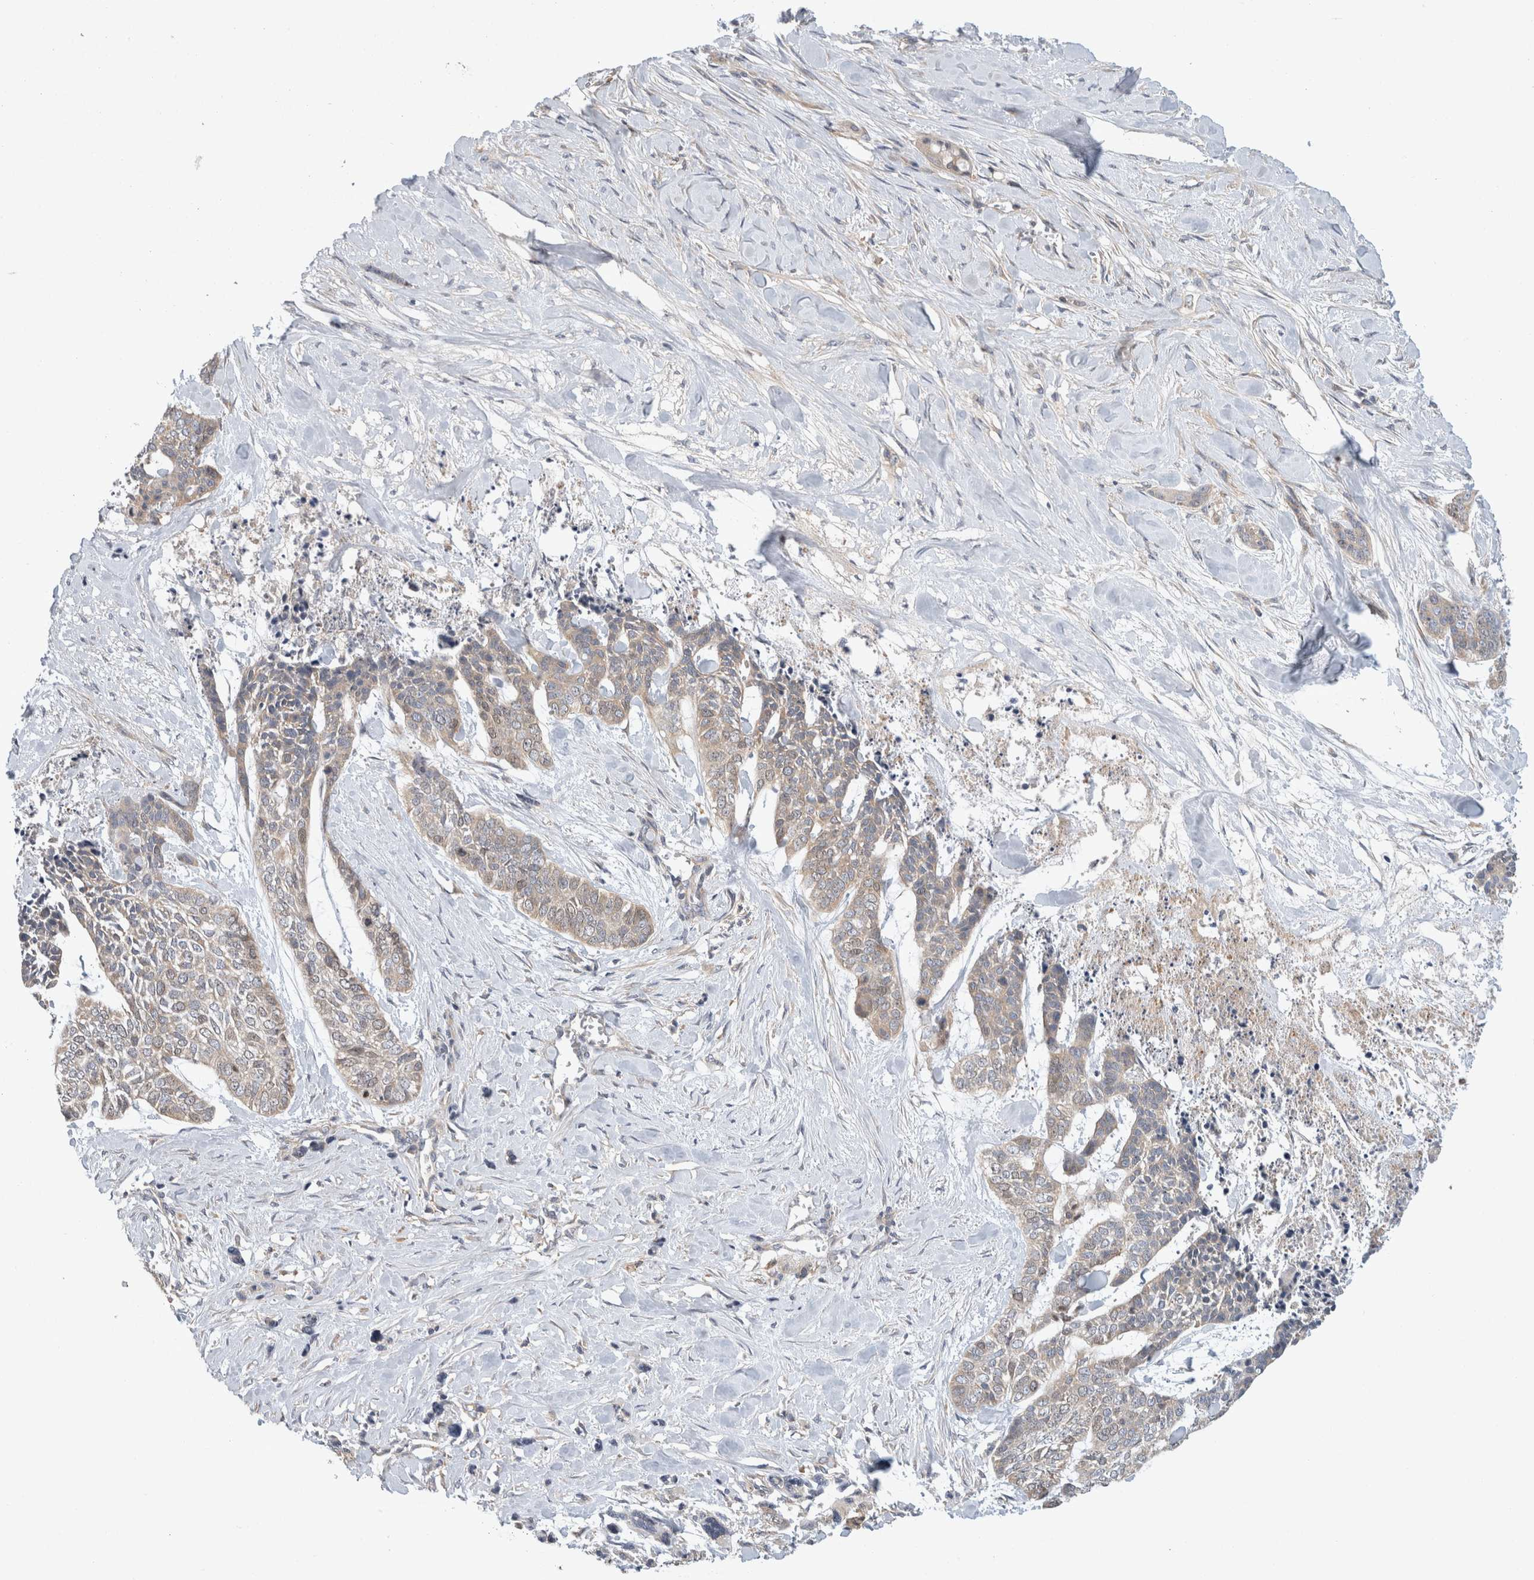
{"staining": {"intensity": "weak", "quantity": ">75%", "location": "cytoplasmic/membranous"}, "tissue": "skin cancer", "cell_type": "Tumor cells", "image_type": "cancer", "snomed": [{"axis": "morphology", "description": "Basal cell carcinoma"}, {"axis": "topography", "description": "Skin"}], "caption": "High-magnification brightfield microscopy of skin cancer stained with DAB (brown) and counterstained with hematoxylin (blue). tumor cells exhibit weak cytoplasmic/membranous positivity is present in approximately>75% of cells. (DAB (3,3'-diaminobenzidine) = brown stain, brightfield microscopy at high magnification).", "gene": "CDCA7L", "patient": {"sex": "female", "age": 64}}